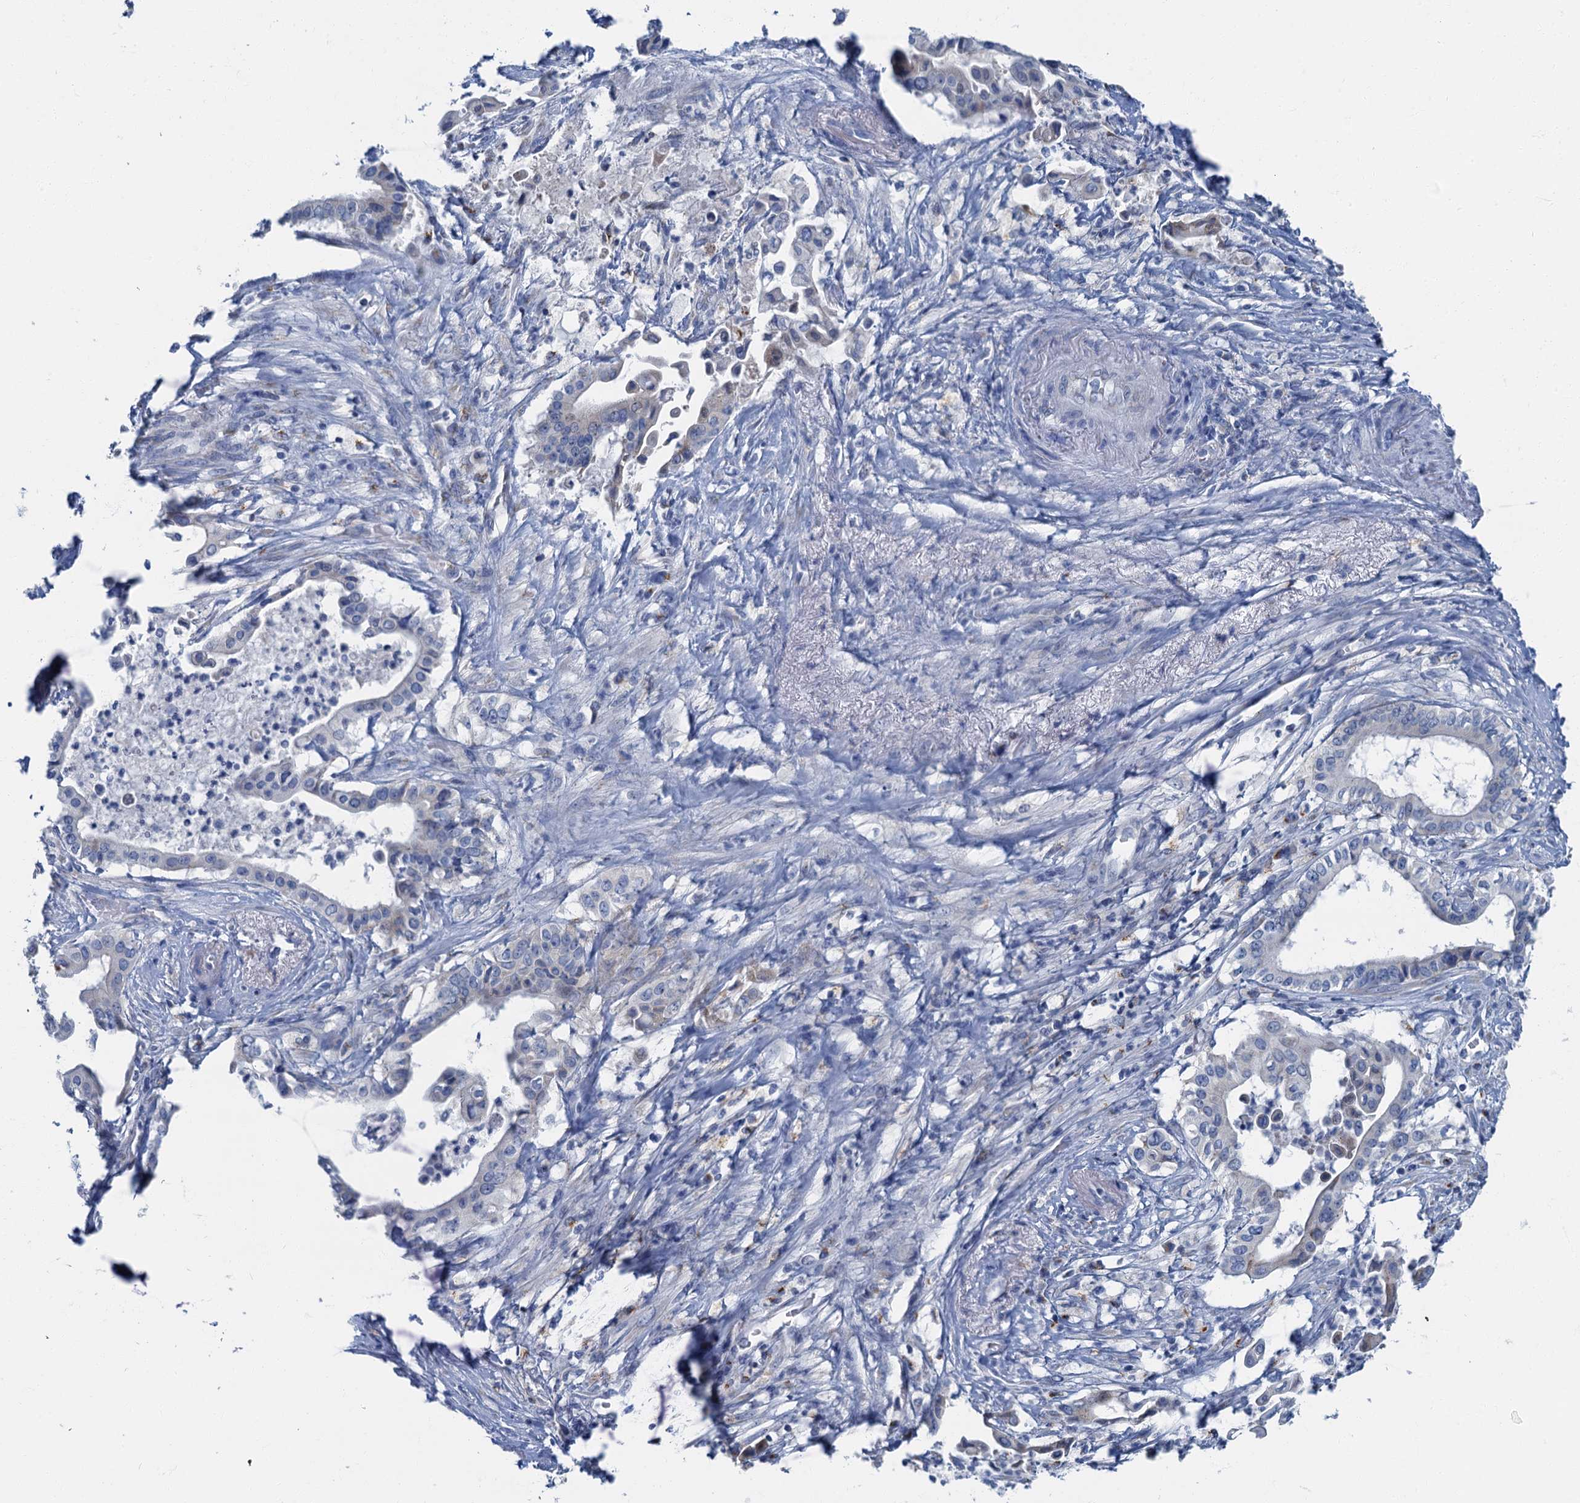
{"staining": {"intensity": "weak", "quantity": "<25%", "location": "cytoplasmic/membranous"}, "tissue": "pancreatic cancer", "cell_type": "Tumor cells", "image_type": "cancer", "snomed": [{"axis": "morphology", "description": "Adenocarcinoma, NOS"}, {"axis": "topography", "description": "Pancreas"}], "caption": "A histopathology image of pancreatic adenocarcinoma stained for a protein exhibits no brown staining in tumor cells. Brightfield microscopy of IHC stained with DAB (3,3'-diaminobenzidine) (brown) and hematoxylin (blue), captured at high magnification.", "gene": "LYPD3", "patient": {"sex": "female", "age": 77}}